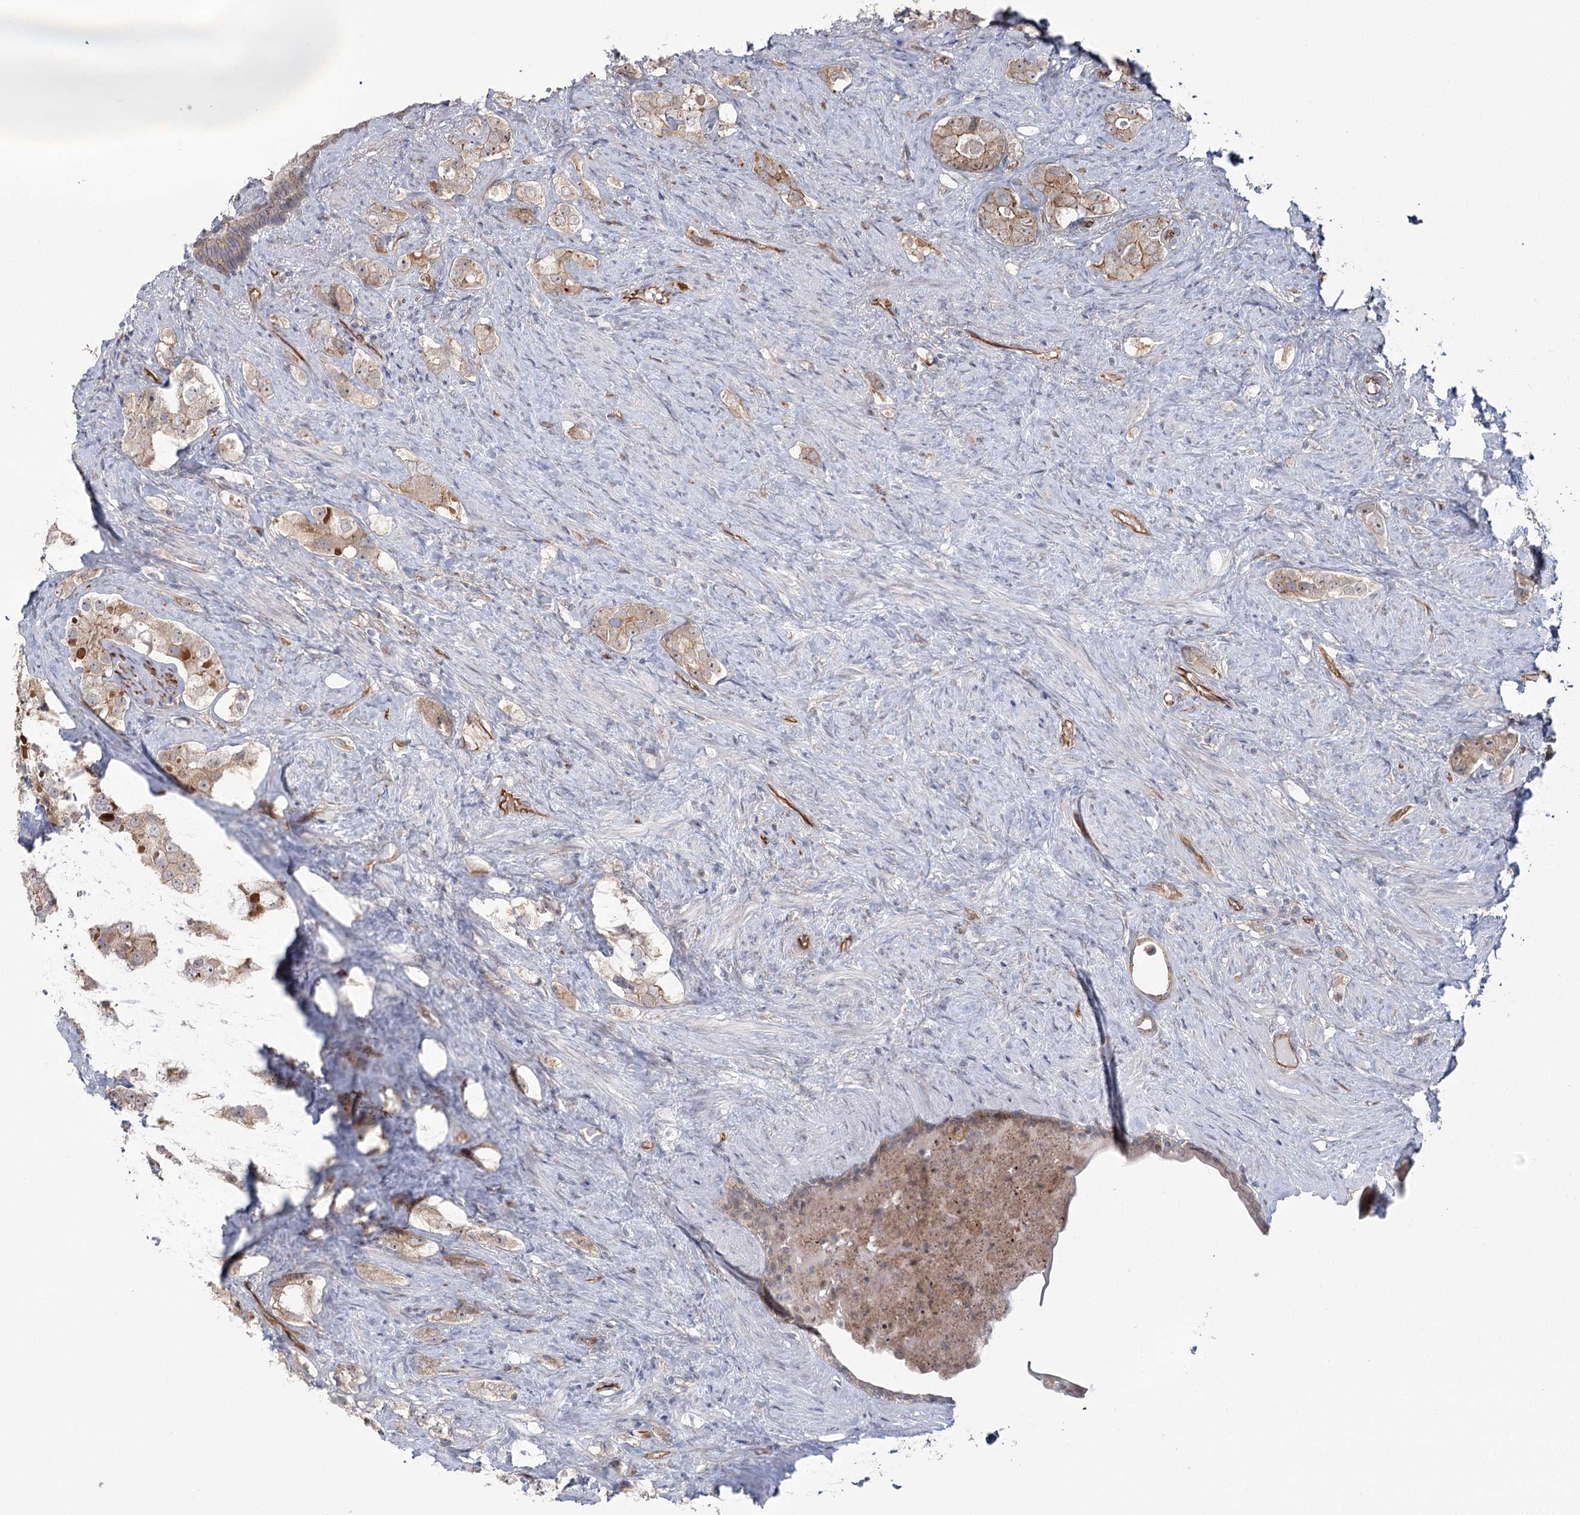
{"staining": {"intensity": "weak", "quantity": ">75%", "location": "cytoplasmic/membranous"}, "tissue": "prostate cancer", "cell_type": "Tumor cells", "image_type": "cancer", "snomed": [{"axis": "morphology", "description": "Adenocarcinoma, High grade"}, {"axis": "topography", "description": "Prostate"}], "caption": "Brown immunohistochemical staining in prostate adenocarcinoma (high-grade) displays weak cytoplasmic/membranous expression in about >75% of tumor cells.", "gene": "RPP14", "patient": {"sex": "male", "age": 63}}